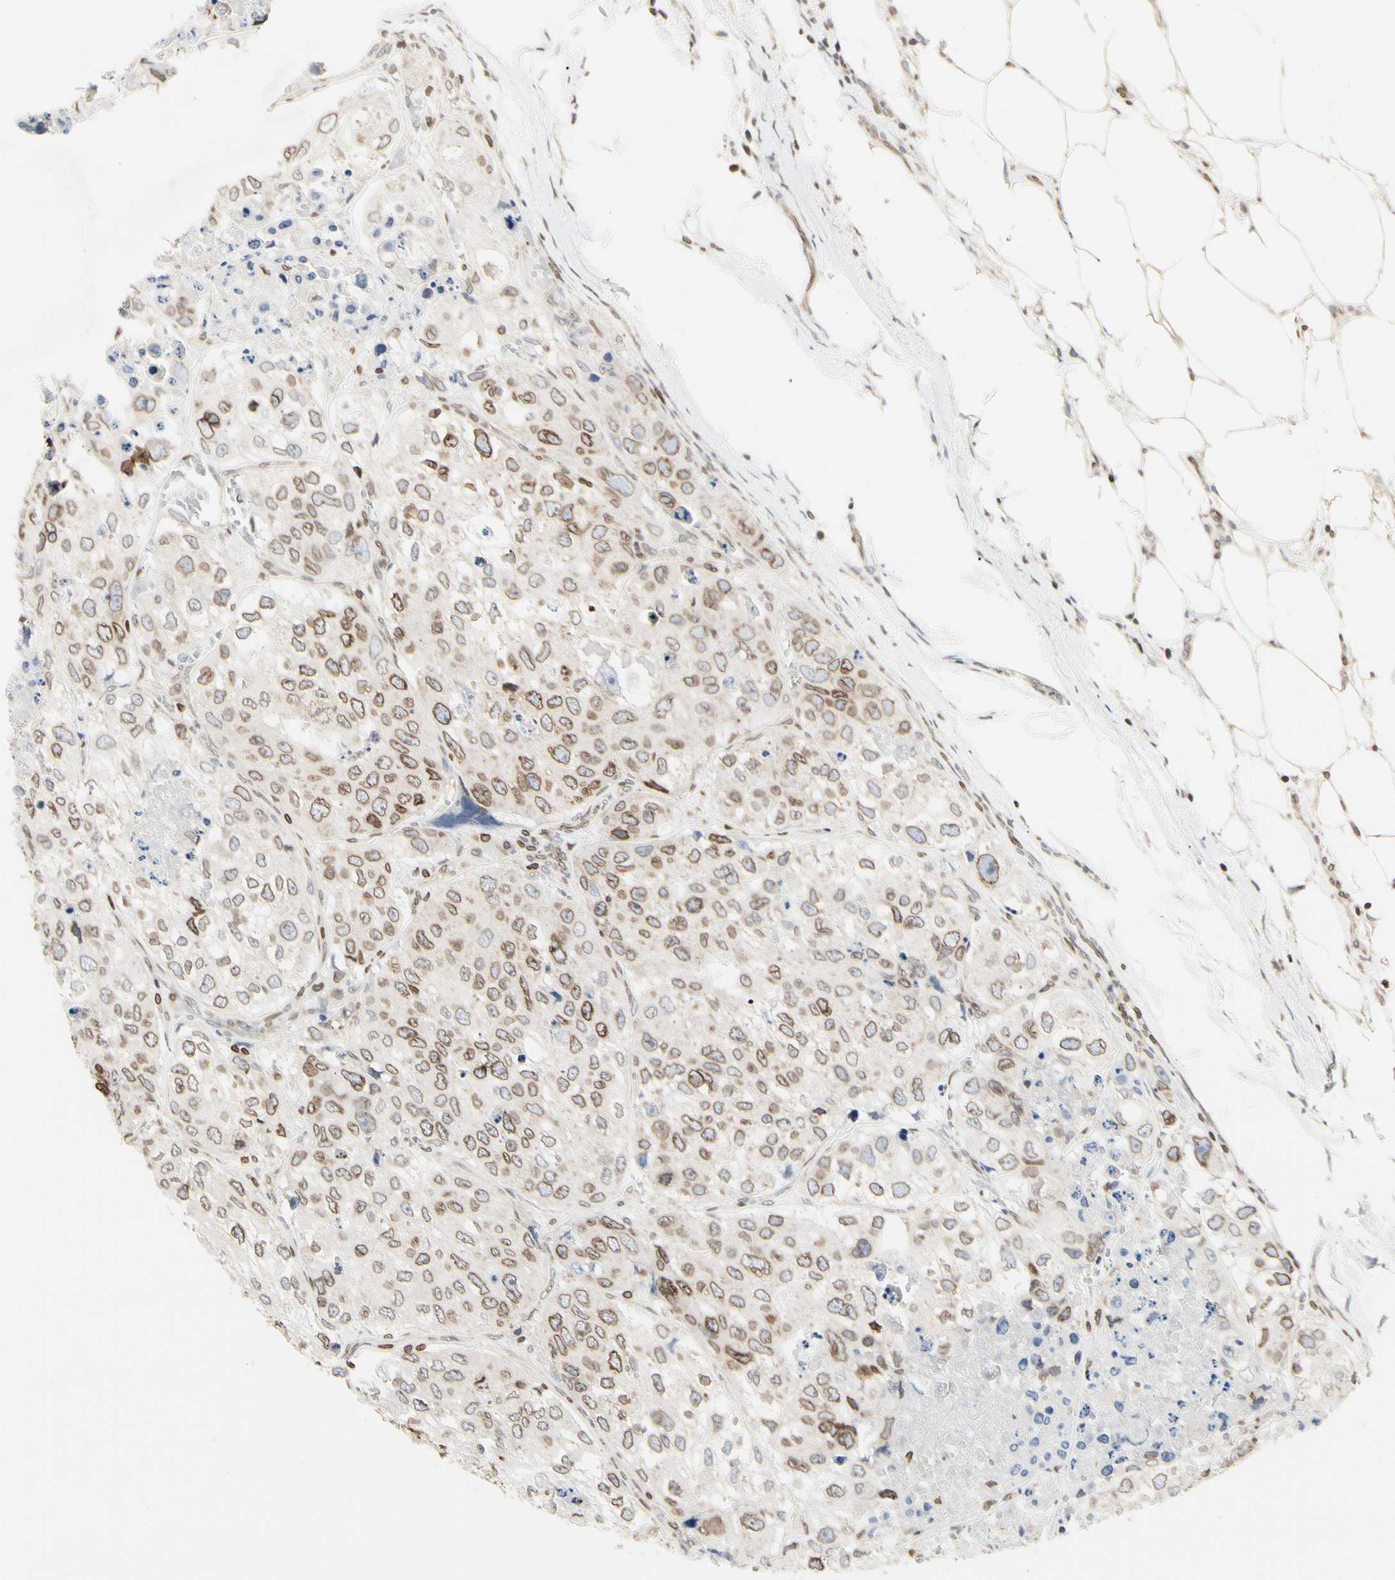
{"staining": {"intensity": "moderate", "quantity": ">75%", "location": "cytoplasmic/membranous,nuclear"}, "tissue": "urothelial cancer", "cell_type": "Tumor cells", "image_type": "cancer", "snomed": [{"axis": "morphology", "description": "Urothelial carcinoma, High grade"}, {"axis": "topography", "description": "Lymph node"}, {"axis": "topography", "description": "Urinary bladder"}], "caption": "Urothelial carcinoma (high-grade) tissue displays moderate cytoplasmic/membranous and nuclear expression in approximately >75% of tumor cells, visualized by immunohistochemistry.", "gene": "TMPO", "patient": {"sex": "male", "age": 51}}